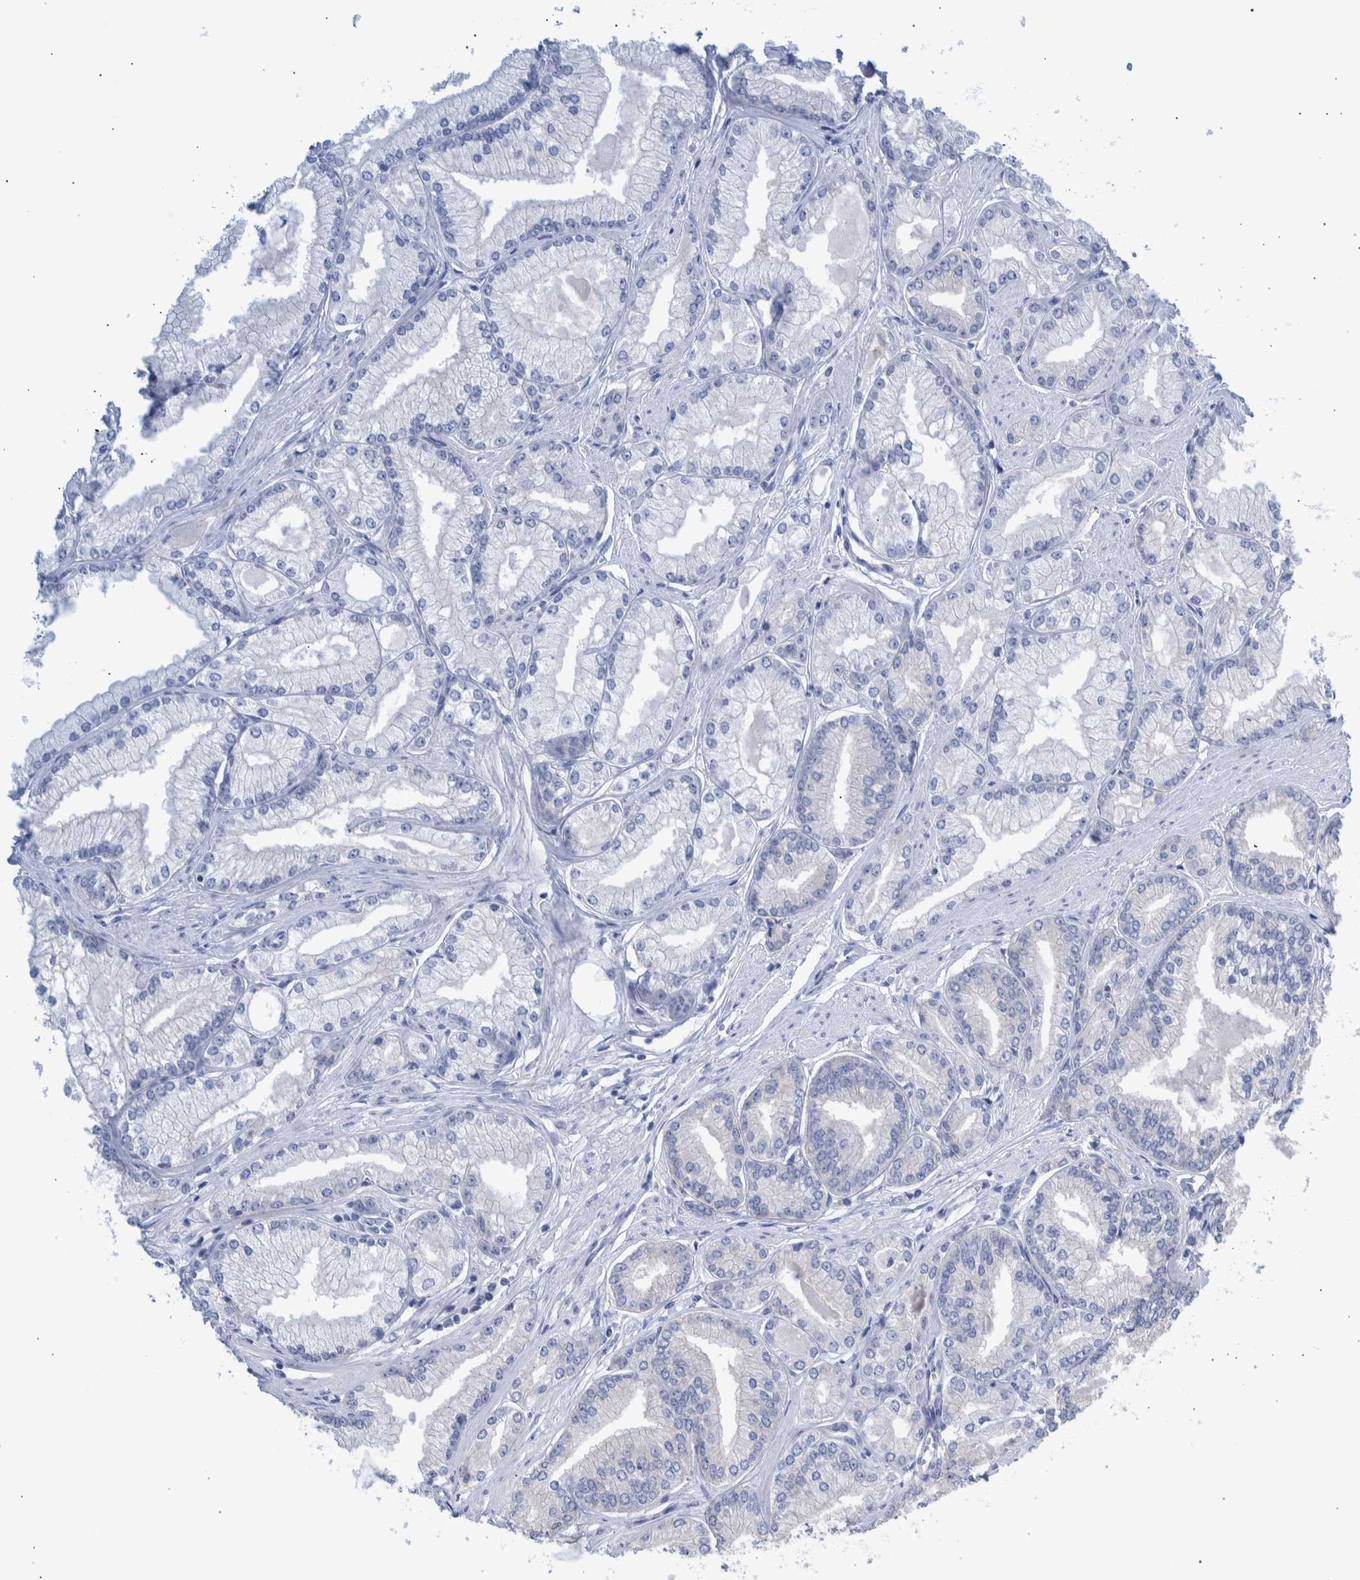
{"staining": {"intensity": "negative", "quantity": "none", "location": "none"}, "tissue": "prostate cancer", "cell_type": "Tumor cells", "image_type": "cancer", "snomed": [{"axis": "morphology", "description": "Adenocarcinoma, Low grade"}, {"axis": "topography", "description": "Prostate"}], "caption": "The photomicrograph demonstrates no staining of tumor cells in prostate adenocarcinoma (low-grade).", "gene": "PPP3CC", "patient": {"sex": "male", "age": 52}}